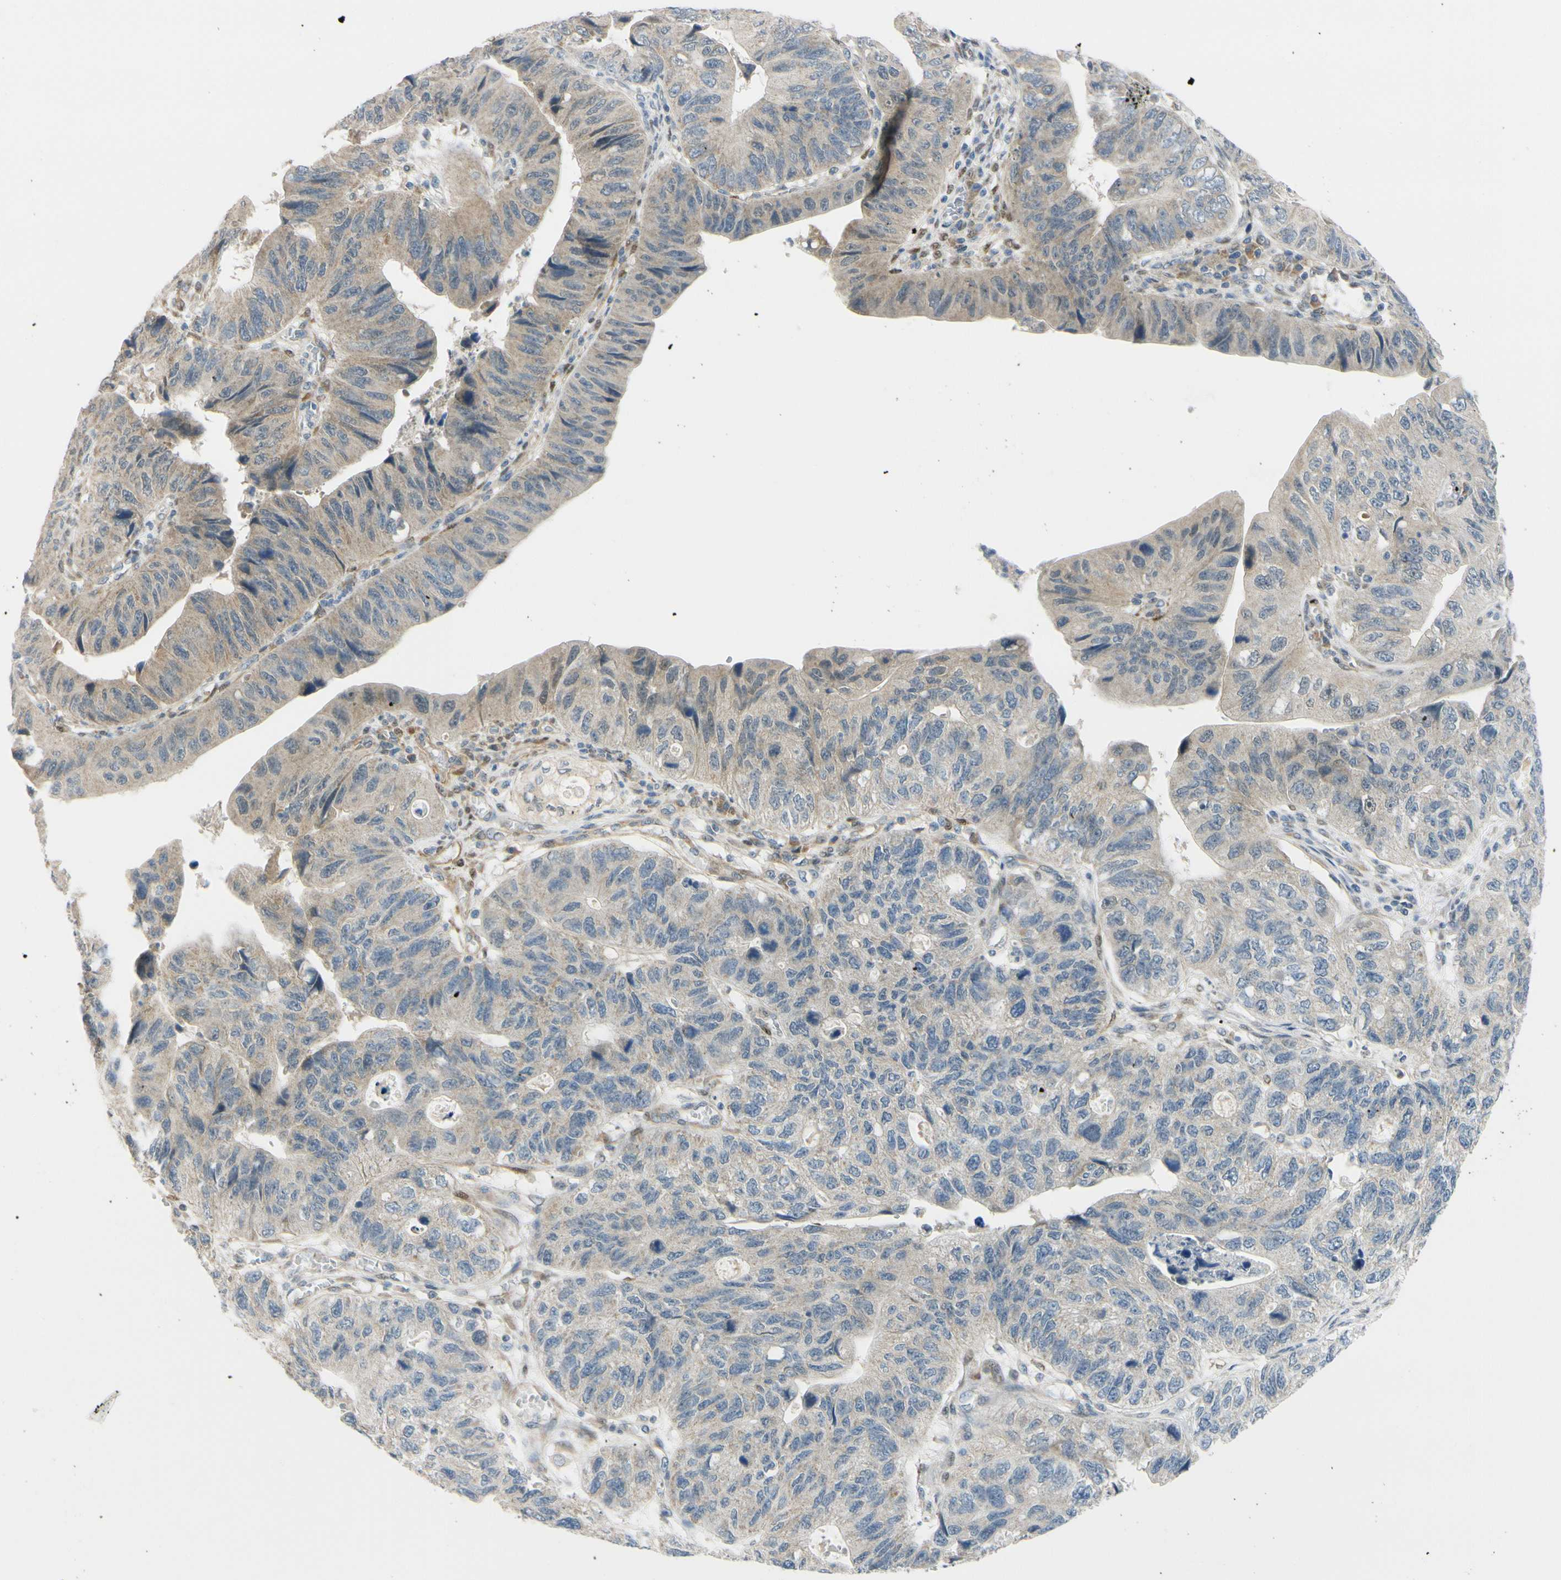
{"staining": {"intensity": "weak", "quantity": "25%-75%", "location": "cytoplasmic/membranous"}, "tissue": "stomach cancer", "cell_type": "Tumor cells", "image_type": "cancer", "snomed": [{"axis": "morphology", "description": "Adenocarcinoma, NOS"}, {"axis": "topography", "description": "Stomach"}], "caption": "The immunohistochemical stain shows weak cytoplasmic/membranous positivity in tumor cells of stomach cancer tissue.", "gene": "FHL2", "patient": {"sex": "male", "age": 59}}